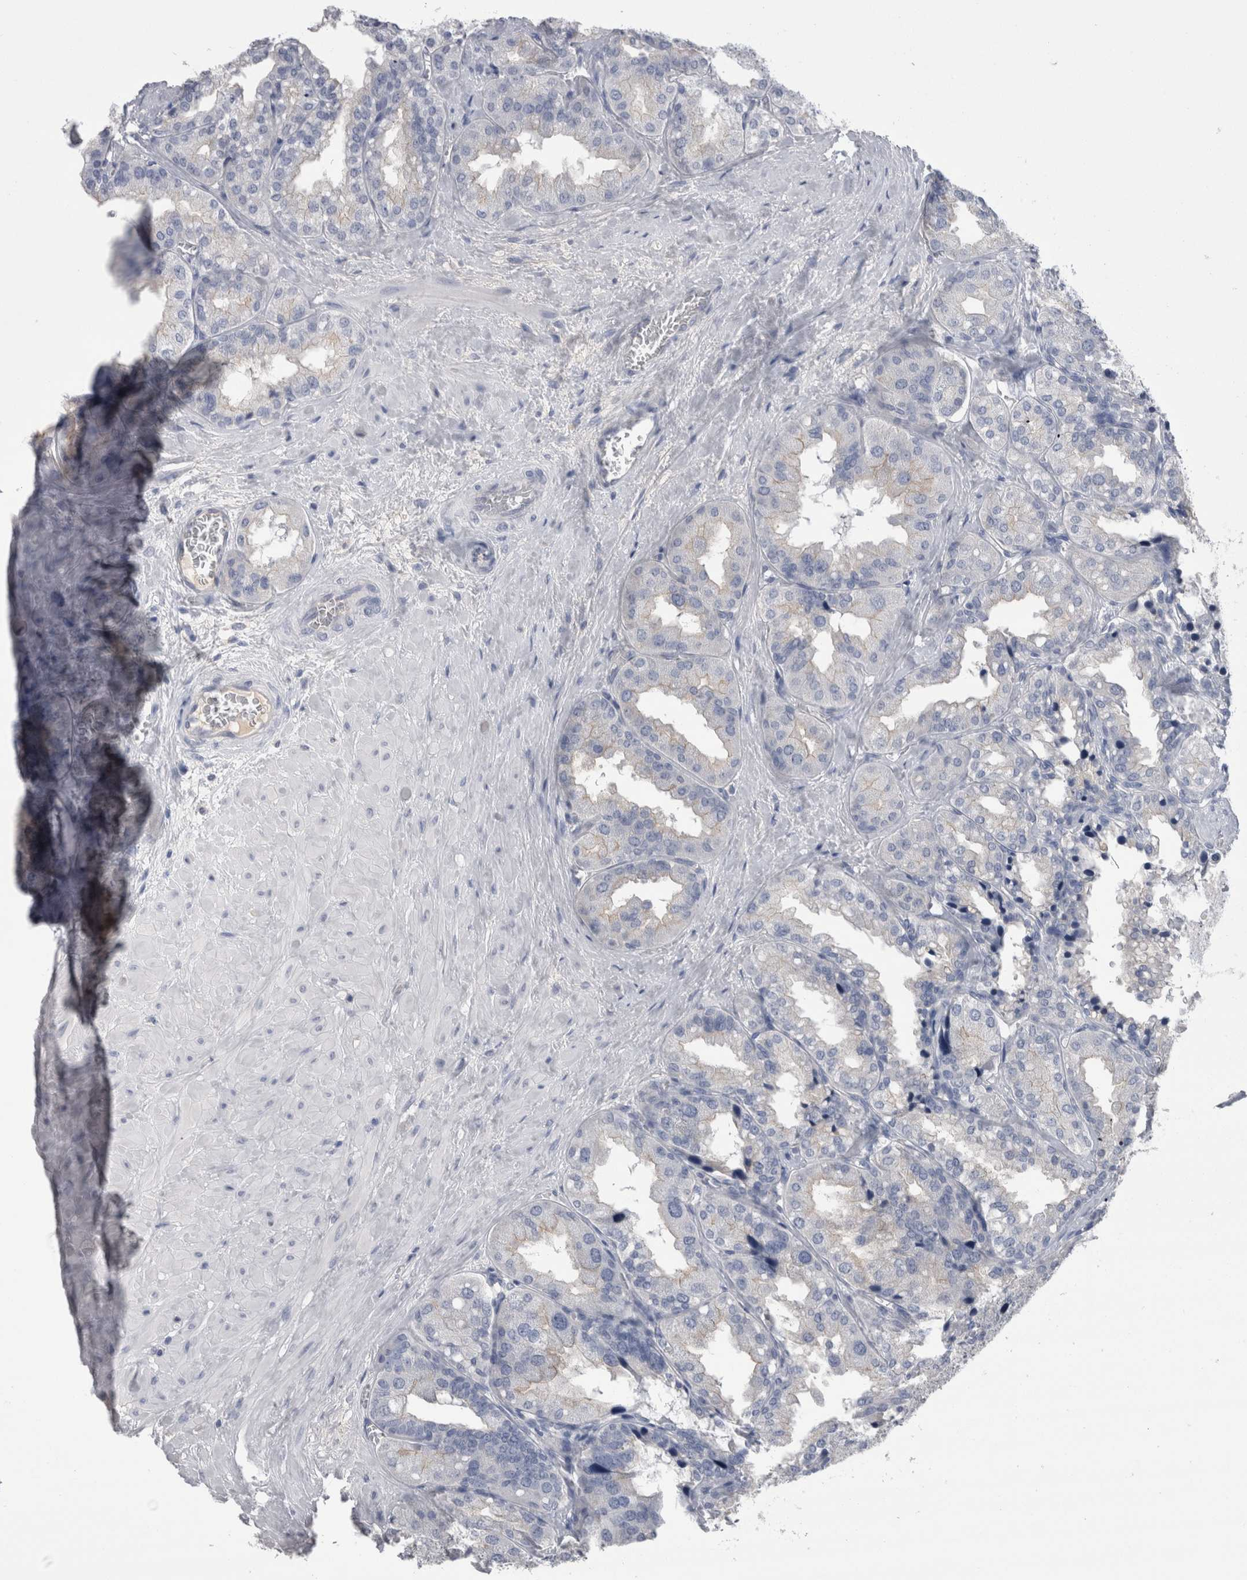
{"staining": {"intensity": "negative", "quantity": "none", "location": "none"}, "tissue": "seminal vesicle", "cell_type": "Glandular cells", "image_type": "normal", "snomed": [{"axis": "morphology", "description": "Normal tissue, NOS"}, {"axis": "topography", "description": "Prostate"}, {"axis": "topography", "description": "Seminal veicle"}], "caption": "Glandular cells show no significant positivity in benign seminal vesicle. (DAB (3,3'-diaminobenzidine) immunohistochemistry (IHC) with hematoxylin counter stain).", "gene": "REG1A", "patient": {"sex": "male", "age": 51}}